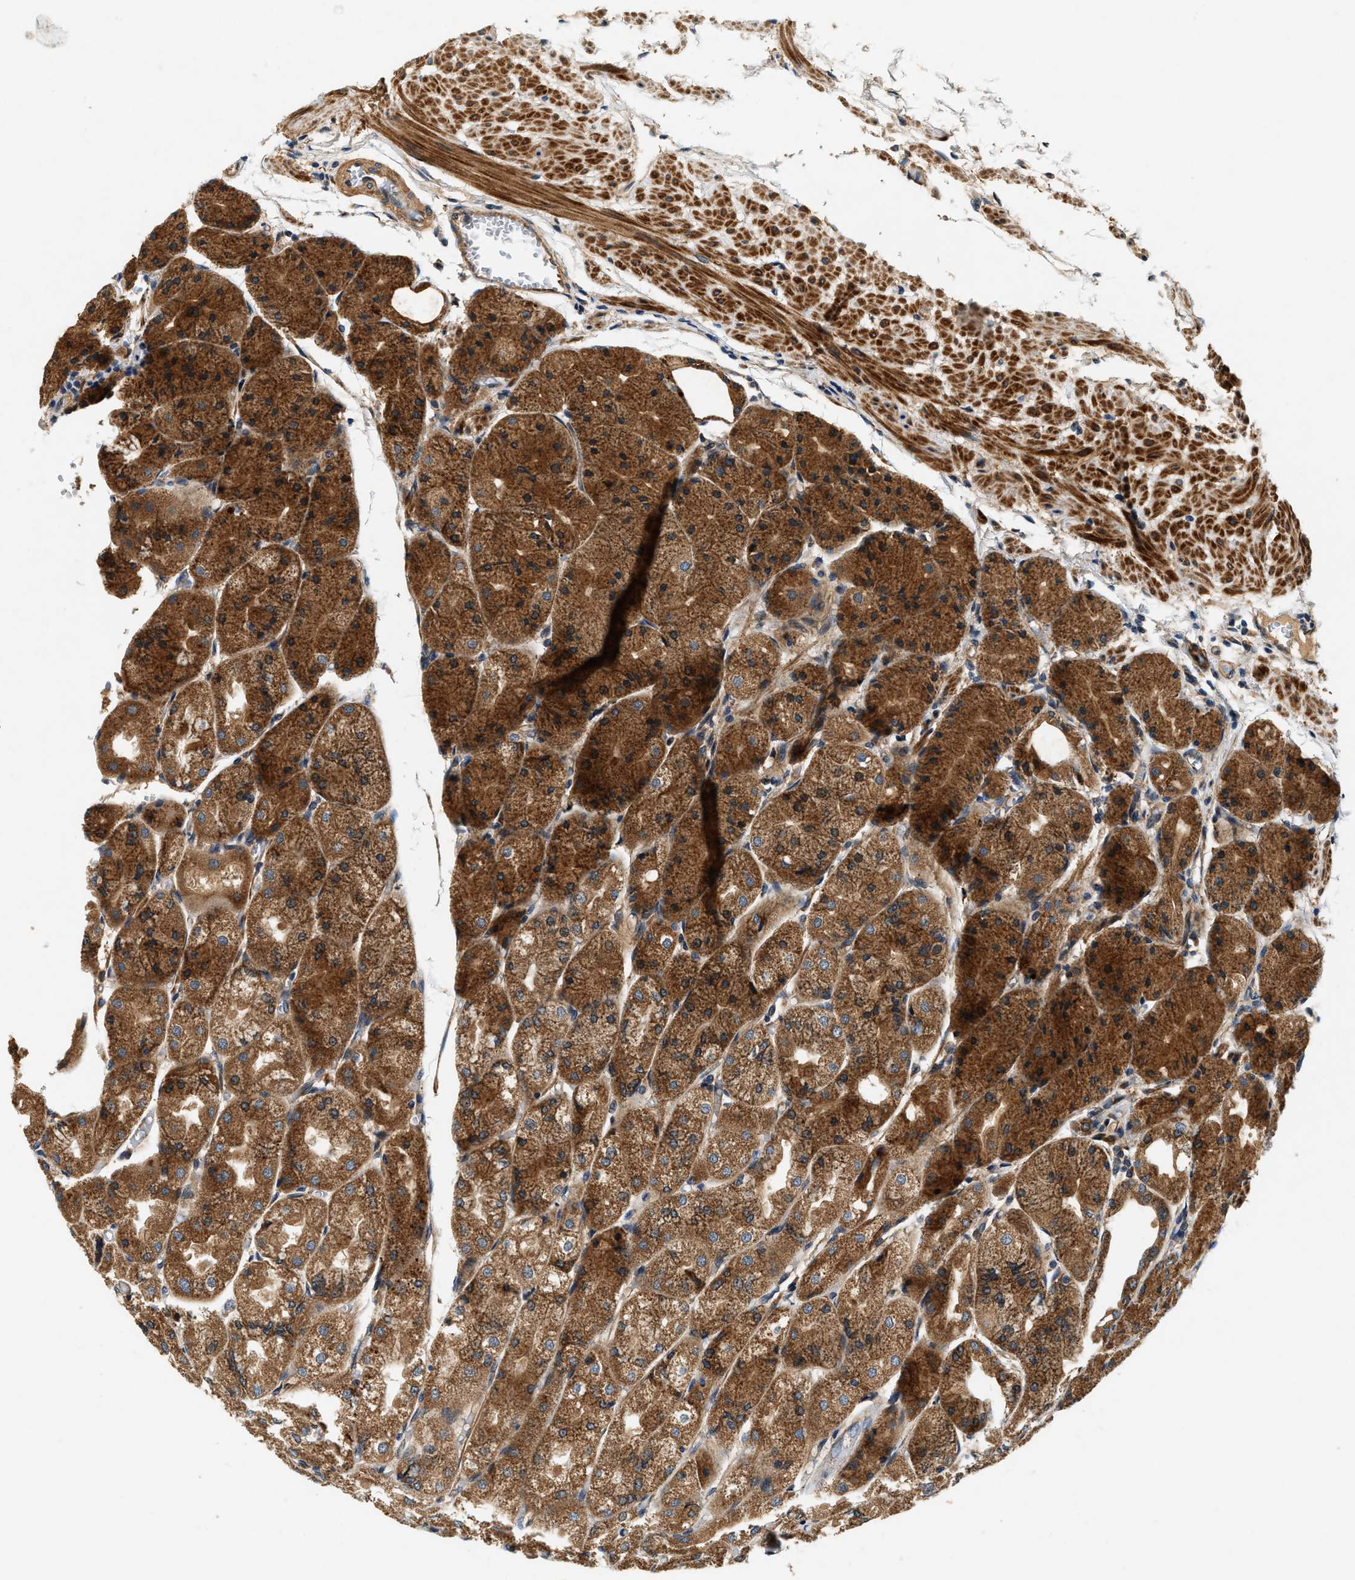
{"staining": {"intensity": "strong", "quantity": ">75%", "location": "cytoplasmic/membranous"}, "tissue": "stomach", "cell_type": "Glandular cells", "image_type": "normal", "snomed": [{"axis": "morphology", "description": "Normal tissue, NOS"}, {"axis": "topography", "description": "Stomach, upper"}], "caption": "This image displays IHC staining of unremarkable human stomach, with high strong cytoplasmic/membranous positivity in about >75% of glandular cells.", "gene": "DUSP10", "patient": {"sex": "male", "age": 72}}